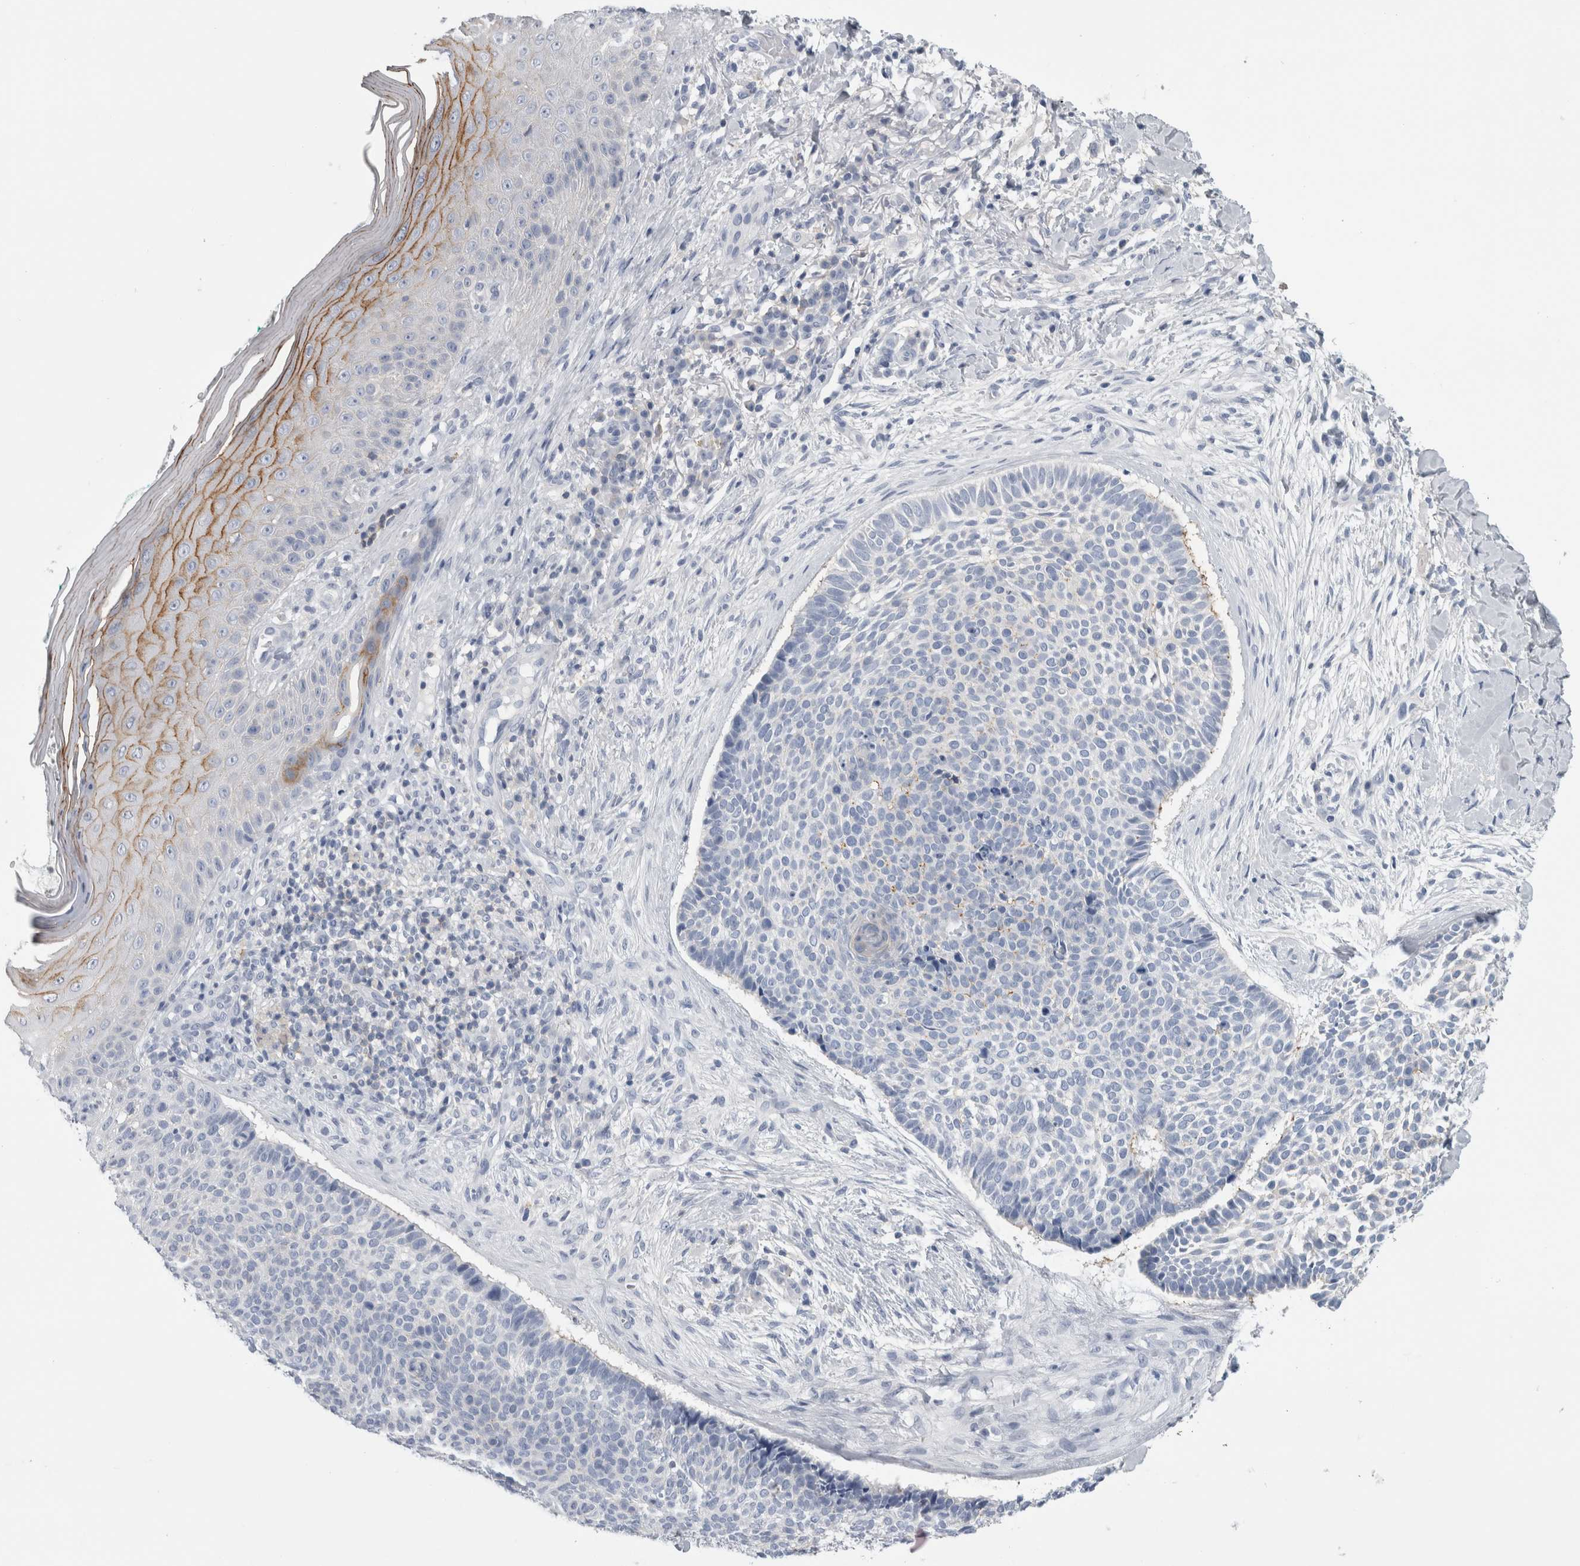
{"staining": {"intensity": "negative", "quantity": "none", "location": "none"}, "tissue": "skin cancer", "cell_type": "Tumor cells", "image_type": "cancer", "snomed": [{"axis": "morphology", "description": "Normal tissue, NOS"}, {"axis": "morphology", "description": "Basal cell carcinoma"}, {"axis": "topography", "description": "Skin"}], "caption": "Protein analysis of basal cell carcinoma (skin) demonstrates no significant positivity in tumor cells.", "gene": "ANKFY1", "patient": {"sex": "male", "age": 67}}